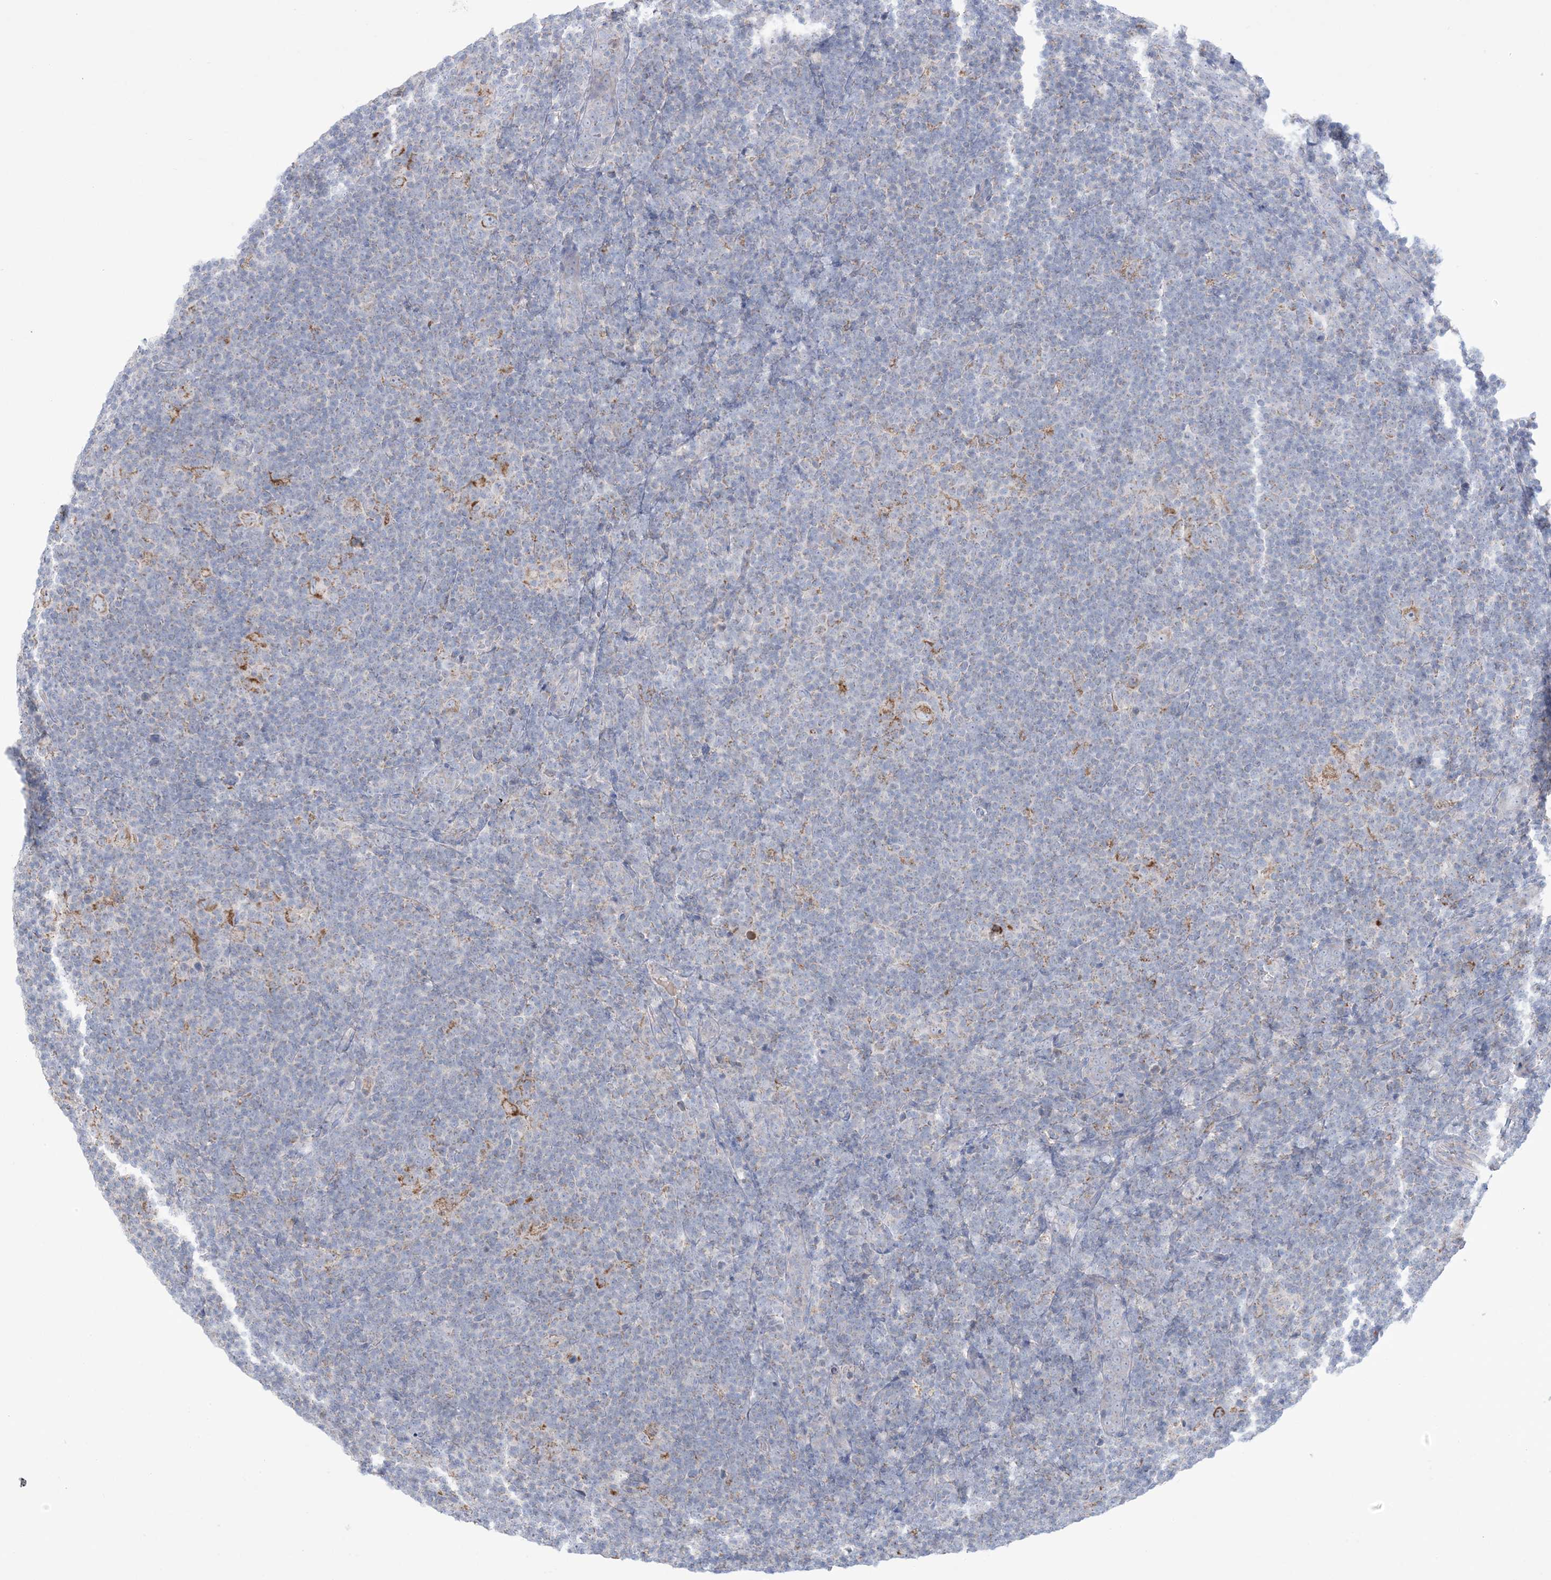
{"staining": {"intensity": "moderate", "quantity": ">75%", "location": "cytoplasmic/membranous"}, "tissue": "lymphoma", "cell_type": "Tumor cells", "image_type": "cancer", "snomed": [{"axis": "morphology", "description": "Hodgkin's disease, NOS"}, {"axis": "topography", "description": "Lymph node"}], "caption": "Moderate cytoplasmic/membranous protein expression is seen in approximately >75% of tumor cells in Hodgkin's disease.", "gene": "KCTD6", "patient": {"sex": "female", "age": 57}}